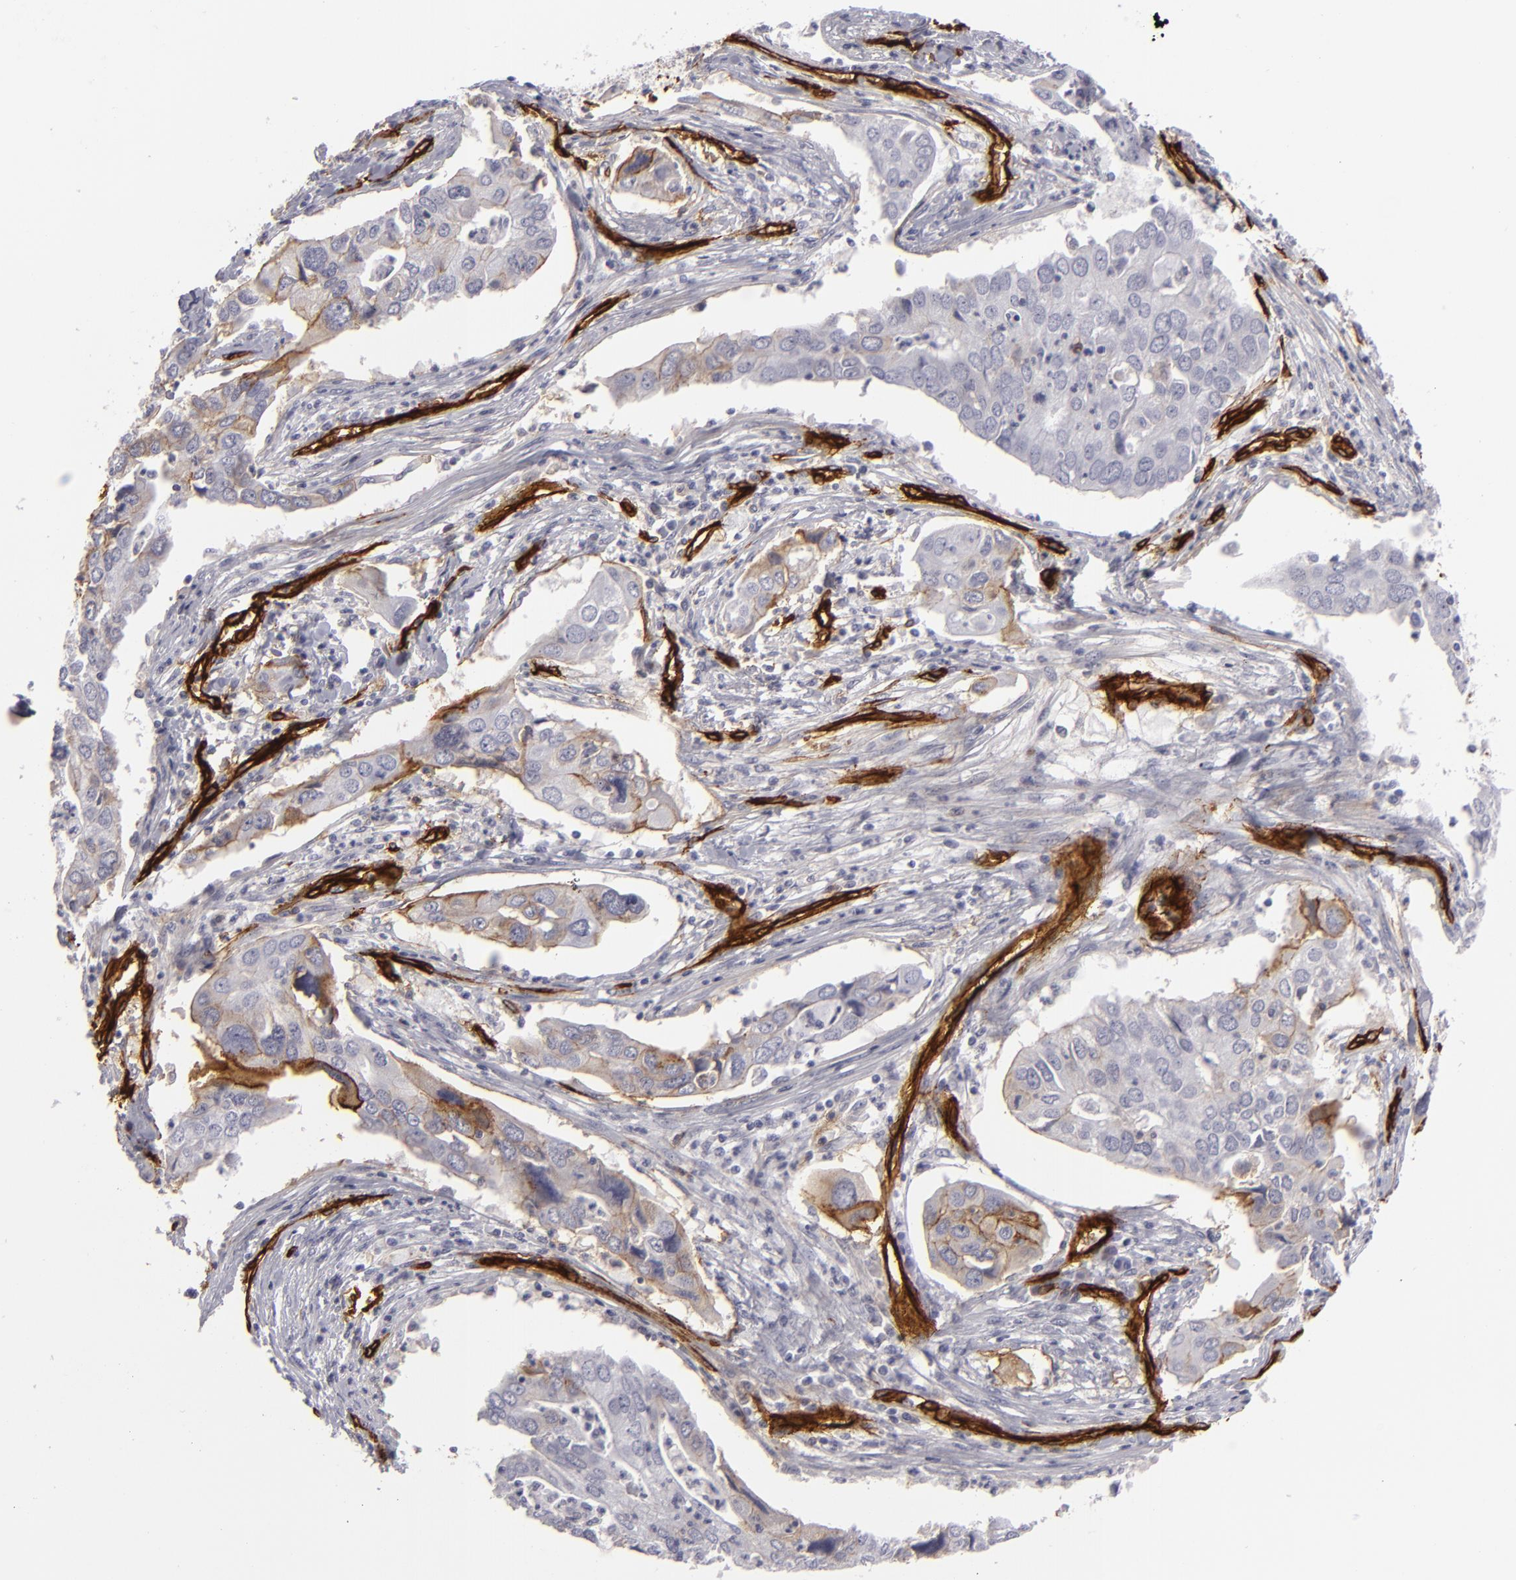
{"staining": {"intensity": "negative", "quantity": "none", "location": "none"}, "tissue": "lung cancer", "cell_type": "Tumor cells", "image_type": "cancer", "snomed": [{"axis": "morphology", "description": "Adenocarcinoma, NOS"}, {"axis": "topography", "description": "Lung"}], "caption": "Lung cancer (adenocarcinoma) was stained to show a protein in brown. There is no significant expression in tumor cells.", "gene": "MCAM", "patient": {"sex": "male", "age": 48}}